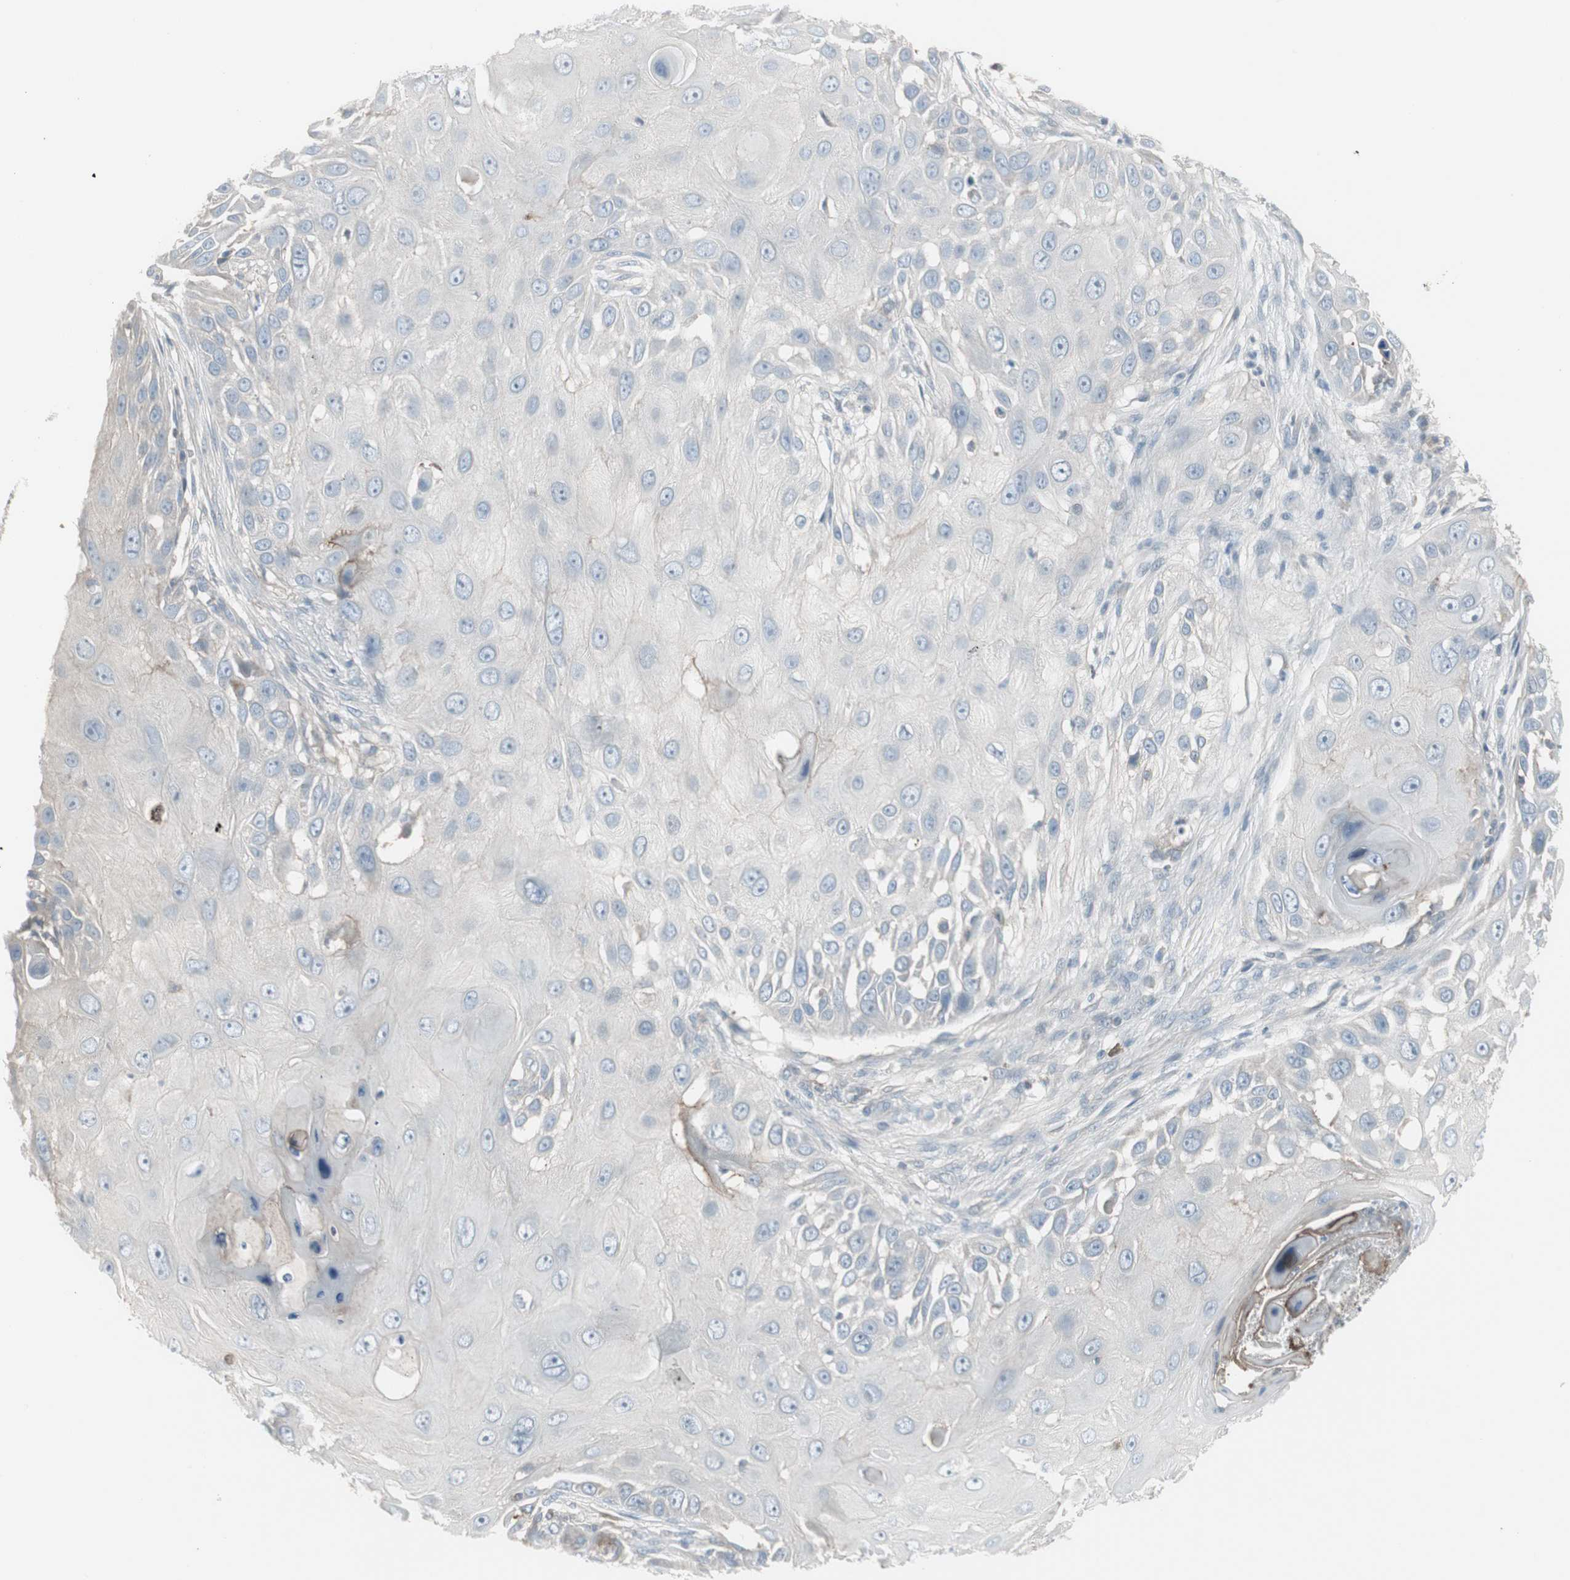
{"staining": {"intensity": "weak", "quantity": "<25%", "location": "cytoplasmic/membranous"}, "tissue": "skin cancer", "cell_type": "Tumor cells", "image_type": "cancer", "snomed": [{"axis": "morphology", "description": "Squamous cell carcinoma, NOS"}, {"axis": "topography", "description": "Skin"}], "caption": "Tumor cells are negative for brown protein staining in skin cancer.", "gene": "ZSCAN32", "patient": {"sex": "female", "age": 44}}